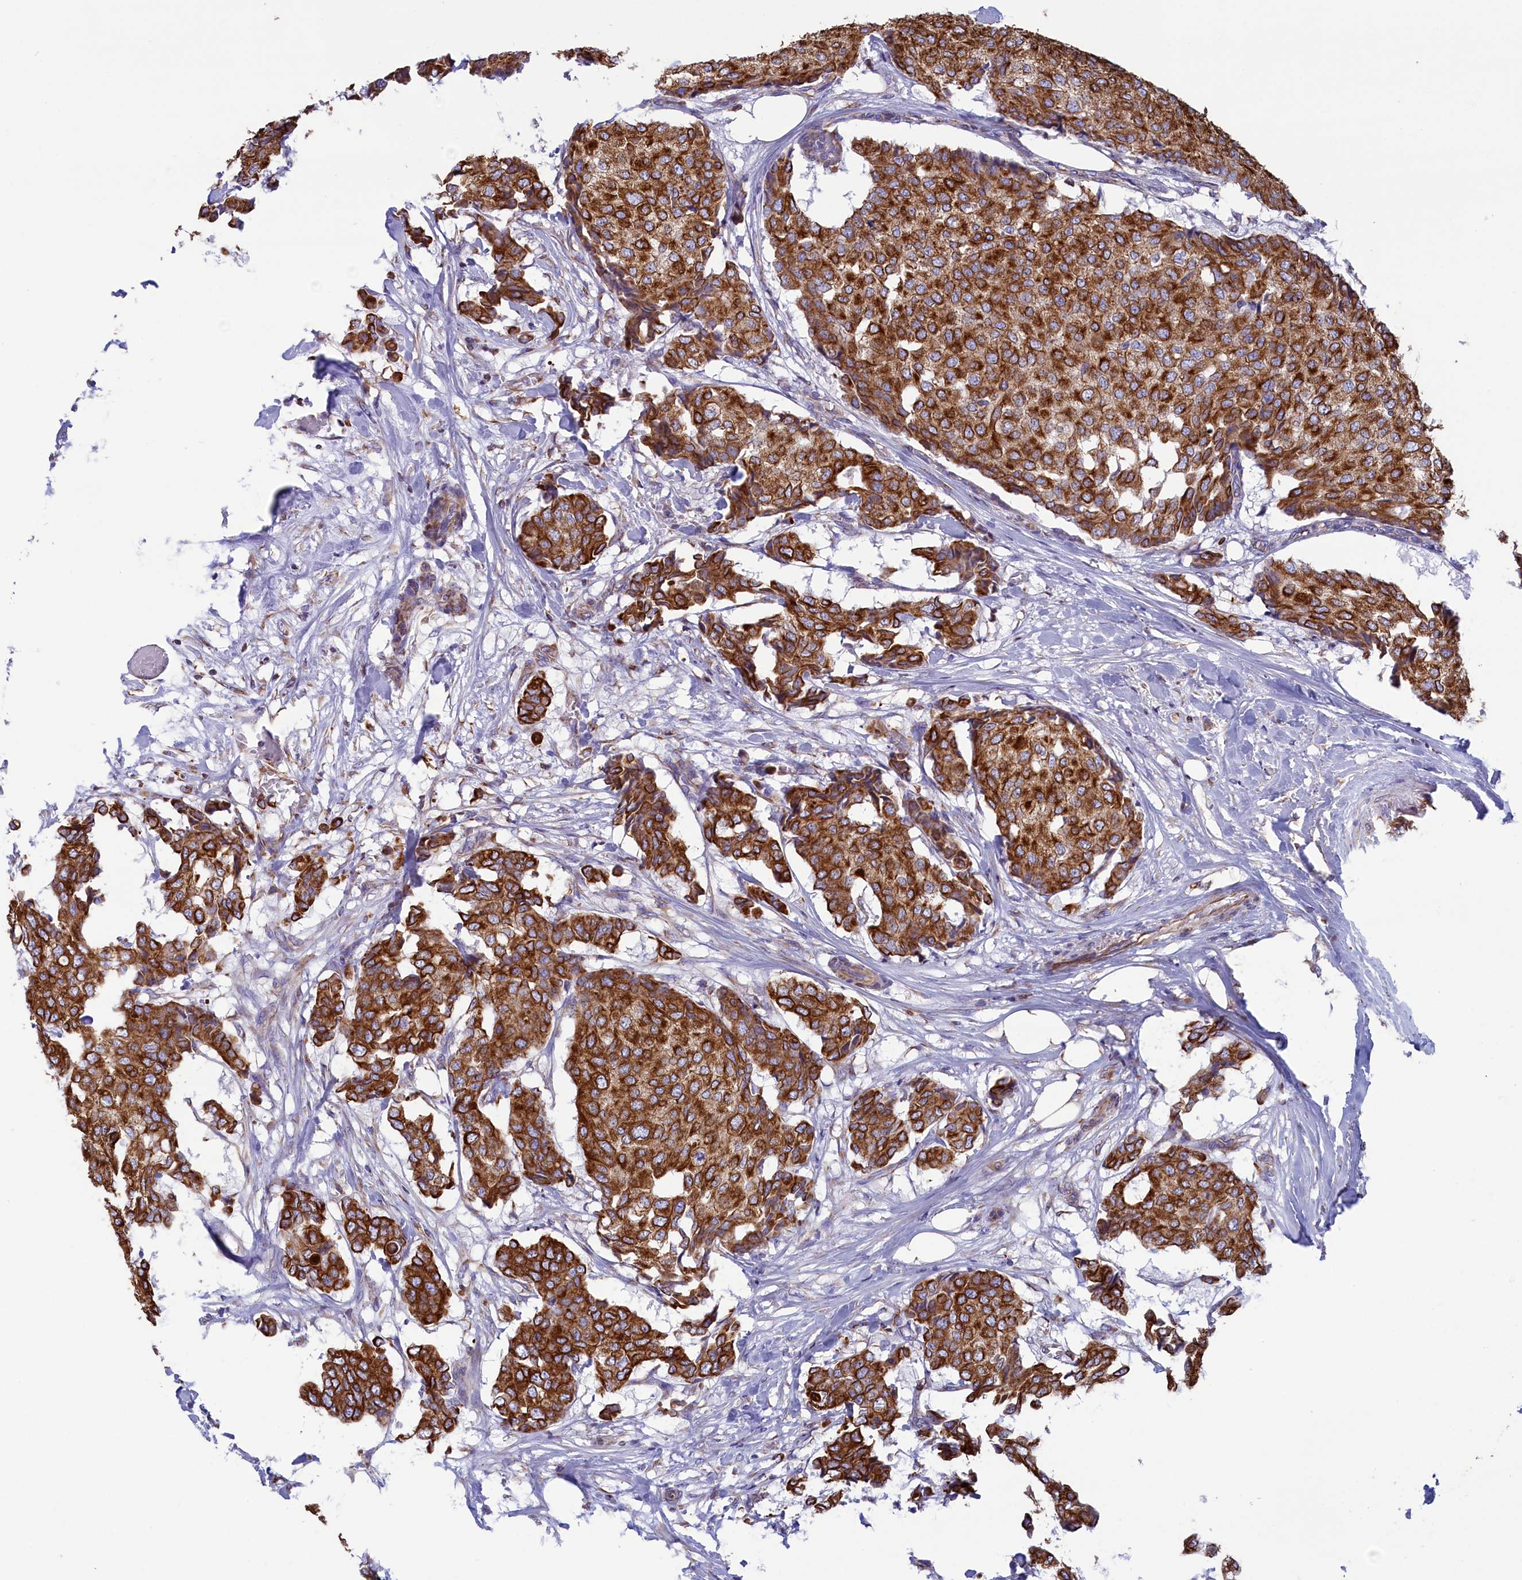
{"staining": {"intensity": "strong", "quantity": ">75%", "location": "cytoplasmic/membranous"}, "tissue": "breast cancer", "cell_type": "Tumor cells", "image_type": "cancer", "snomed": [{"axis": "morphology", "description": "Duct carcinoma"}, {"axis": "topography", "description": "Breast"}], "caption": "Tumor cells show high levels of strong cytoplasmic/membranous expression in about >75% of cells in breast infiltrating ductal carcinoma. (DAB (3,3'-diaminobenzidine) IHC, brown staining for protein, blue staining for nuclei).", "gene": "GATB", "patient": {"sex": "female", "age": 75}}